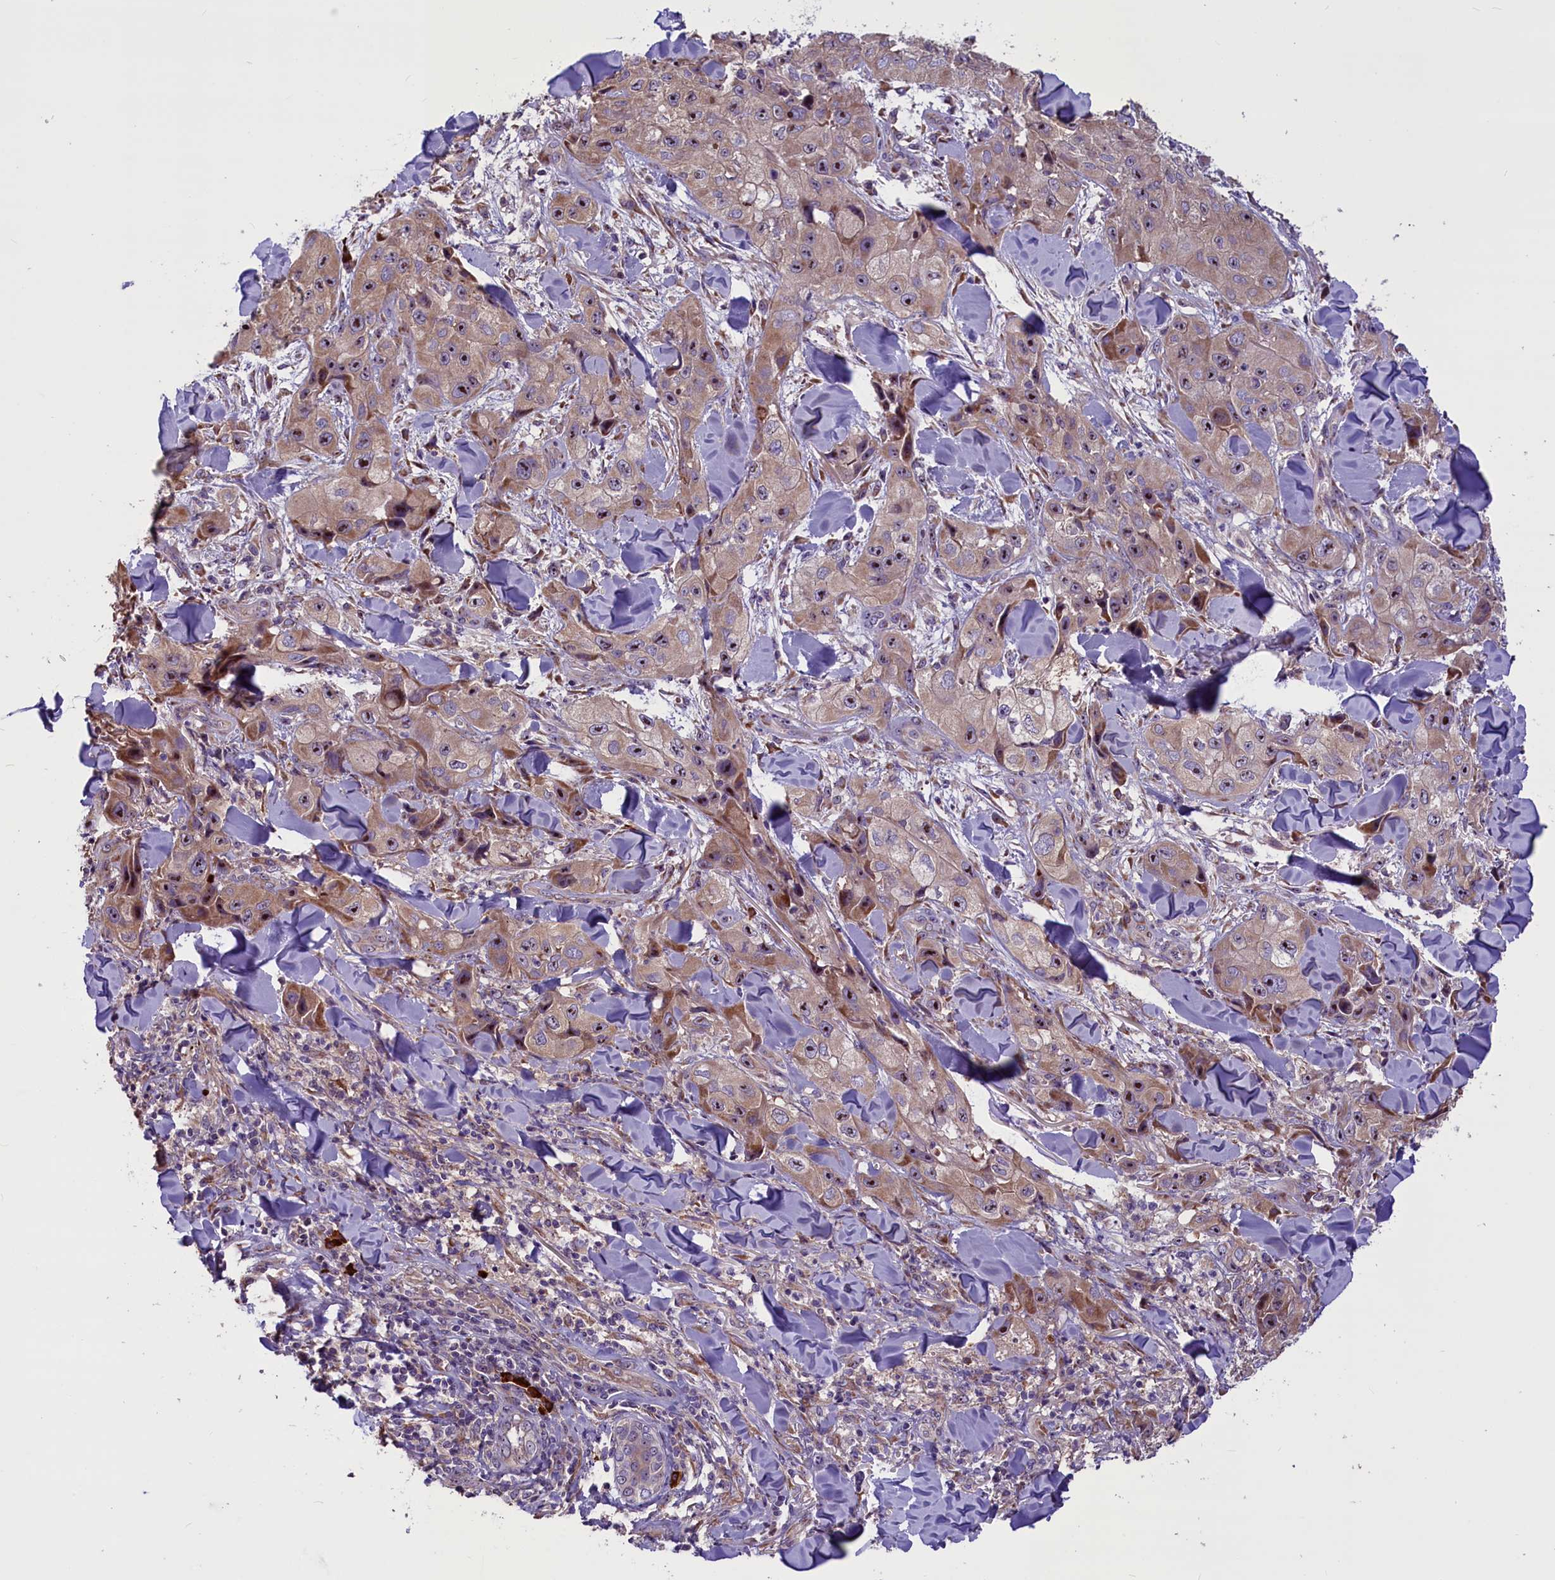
{"staining": {"intensity": "moderate", "quantity": ">75%", "location": "cytoplasmic/membranous,nuclear"}, "tissue": "skin cancer", "cell_type": "Tumor cells", "image_type": "cancer", "snomed": [{"axis": "morphology", "description": "Squamous cell carcinoma, NOS"}, {"axis": "topography", "description": "Skin"}, {"axis": "topography", "description": "Subcutis"}], "caption": "IHC of human skin squamous cell carcinoma shows medium levels of moderate cytoplasmic/membranous and nuclear positivity in about >75% of tumor cells.", "gene": "FRY", "patient": {"sex": "male", "age": 73}}